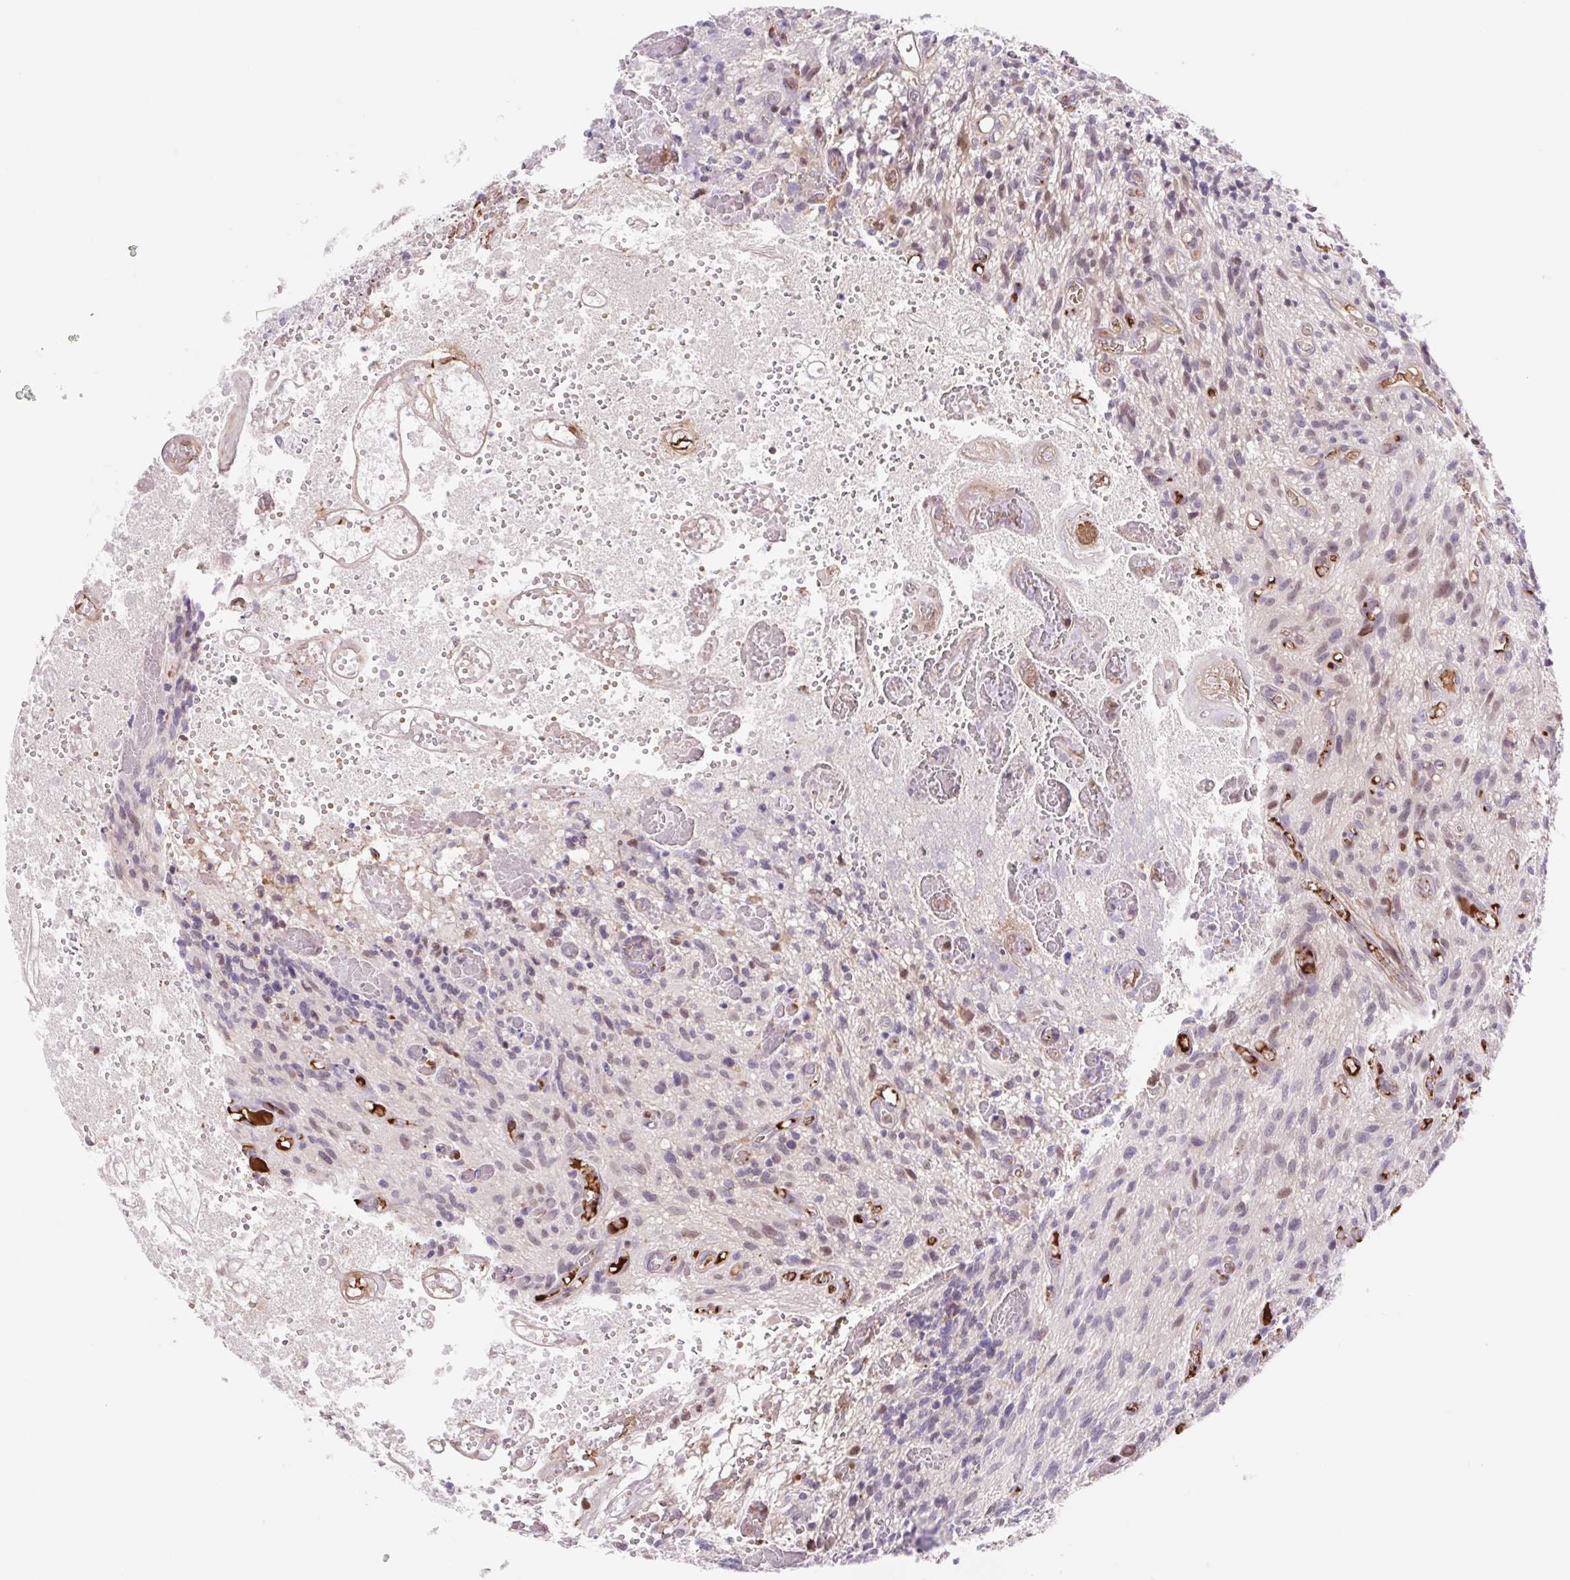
{"staining": {"intensity": "negative", "quantity": "none", "location": "none"}, "tissue": "glioma", "cell_type": "Tumor cells", "image_type": "cancer", "snomed": [{"axis": "morphology", "description": "Glioma, malignant, High grade"}, {"axis": "topography", "description": "Brain"}], "caption": "Immunohistochemistry (IHC) micrograph of human glioma stained for a protein (brown), which displays no positivity in tumor cells.", "gene": "TPRG1", "patient": {"sex": "male", "age": 75}}